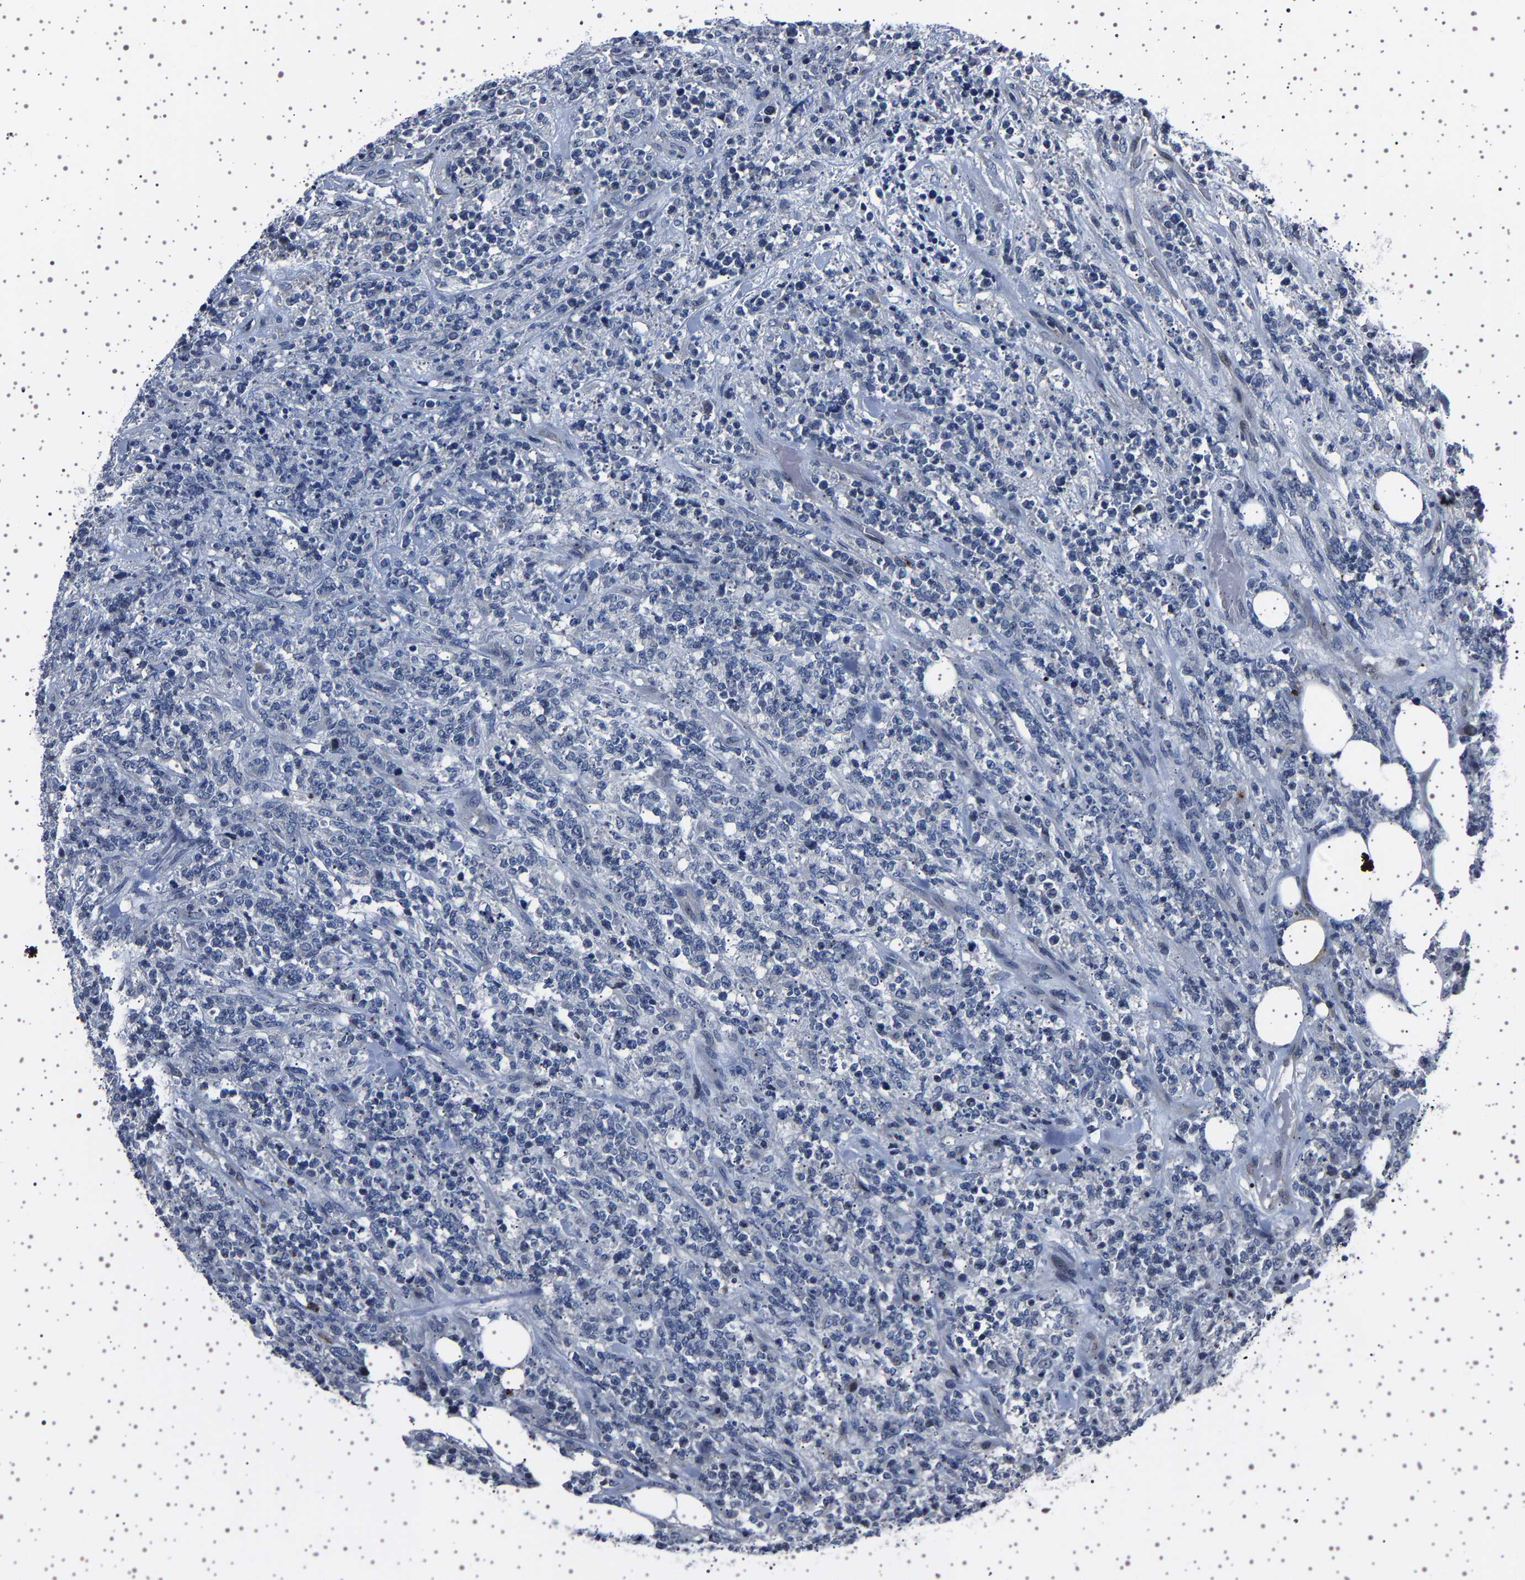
{"staining": {"intensity": "negative", "quantity": "none", "location": "none"}, "tissue": "lymphoma", "cell_type": "Tumor cells", "image_type": "cancer", "snomed": [{"axis": "morphology", "description": "Malignant lymphoma, non-Hodgkin's type, High grade"}, {"axis": "topography", "description": "Soft tissue"}], "caption": "Photomicrograph shows no protein staining in tumor cells of high-grade malignant lymphoma, non-Hodgkin's type tissue.", "gene": "IL10RB", "patient": {"sex": "male", "age": 18}}